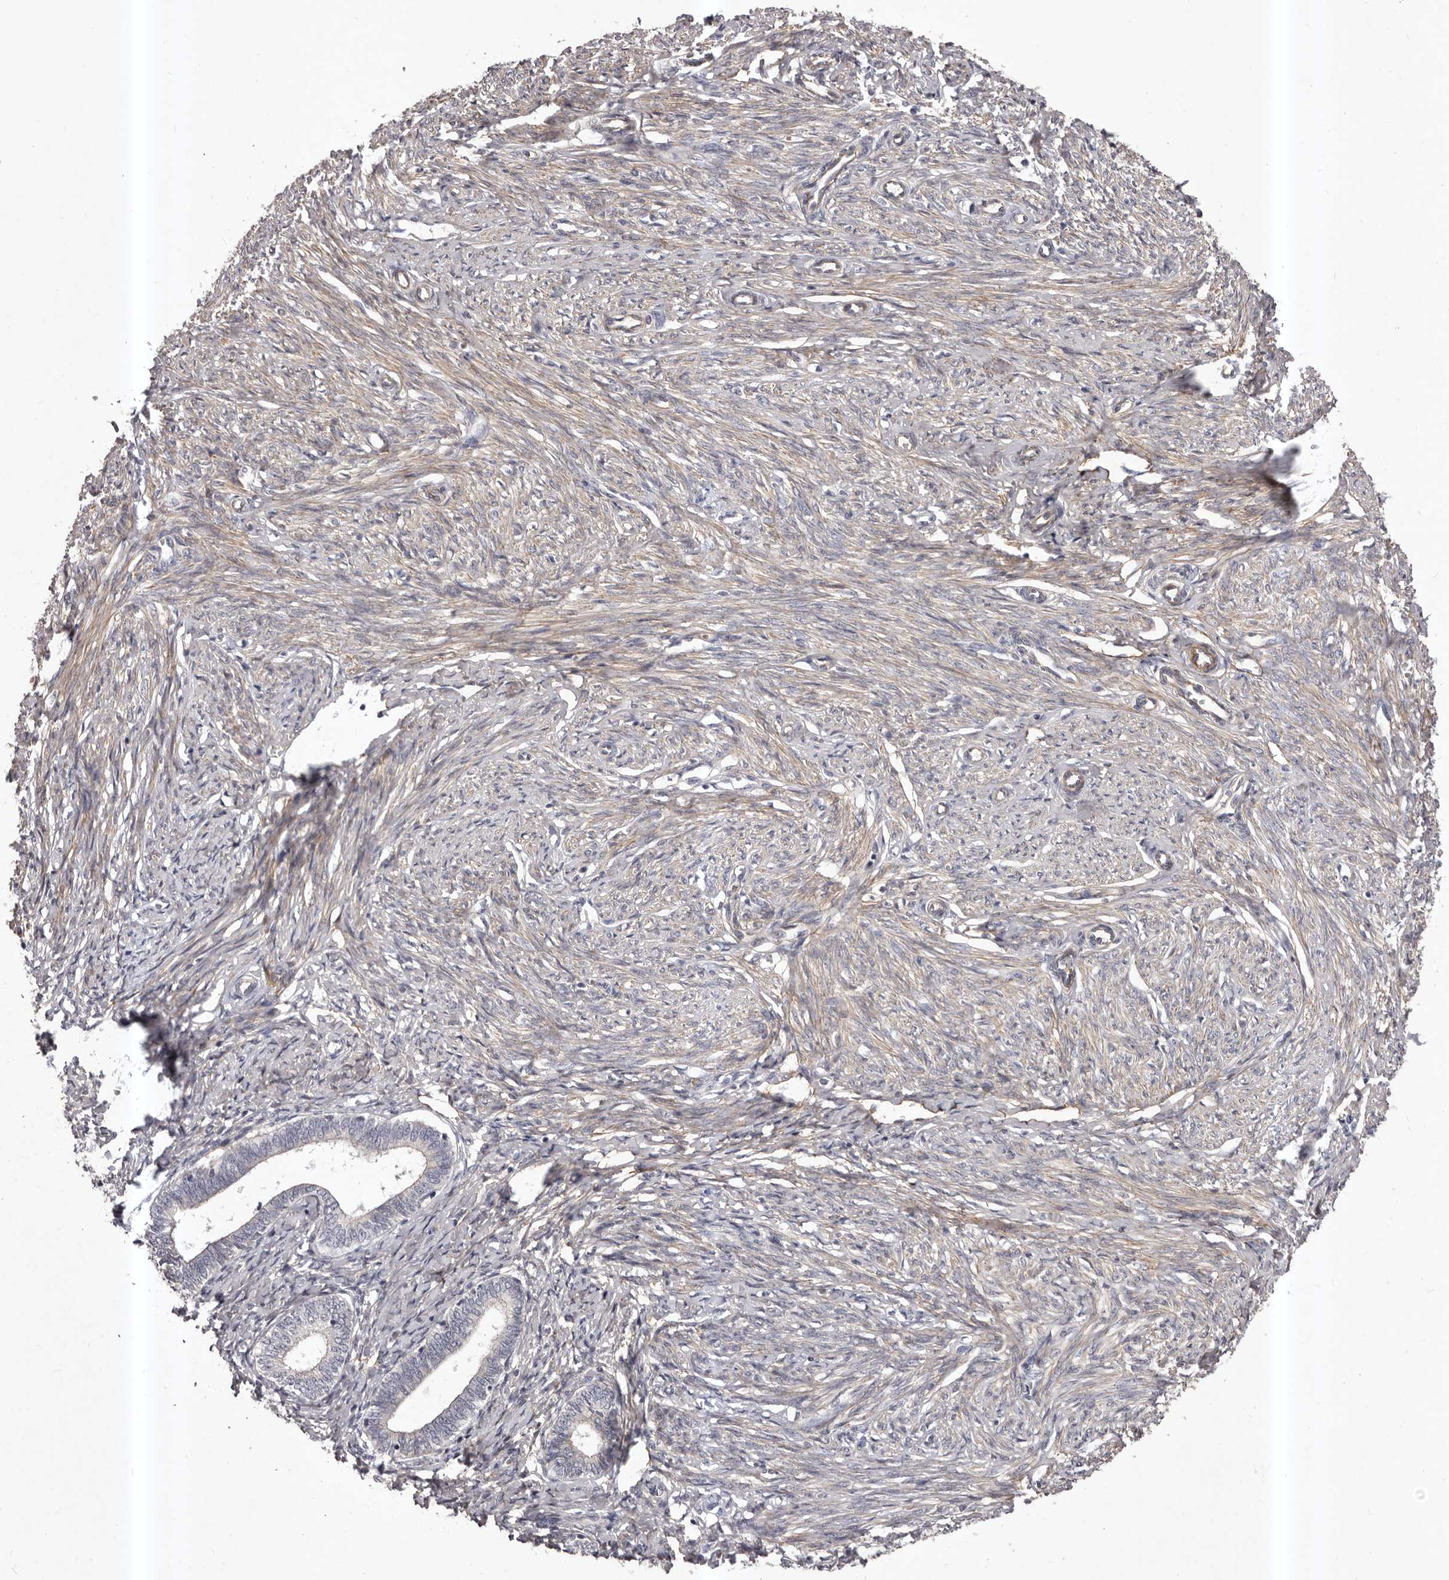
{"staining": {"intensity": "weak", "quantity": "<25%", "location": "cytoplasmic/membranous"}, "tissue": "endometrium", "cell_type": "Cells in endometrial stroma", "image_type": "normal", "snomed": [{"axis": "morphology", "description": "Normal tissue, NOS"}, {"axis": "topography", "description": "Endometrium"}], "caption": "Immunohistochemistry photomicrograph of benign endometrium: human endometrium stained with DAB shows no significant protein positivity in cells in endometrial stroma.", "gene": "HBS1L", "patient": {"sex": "female", "age": 72}}